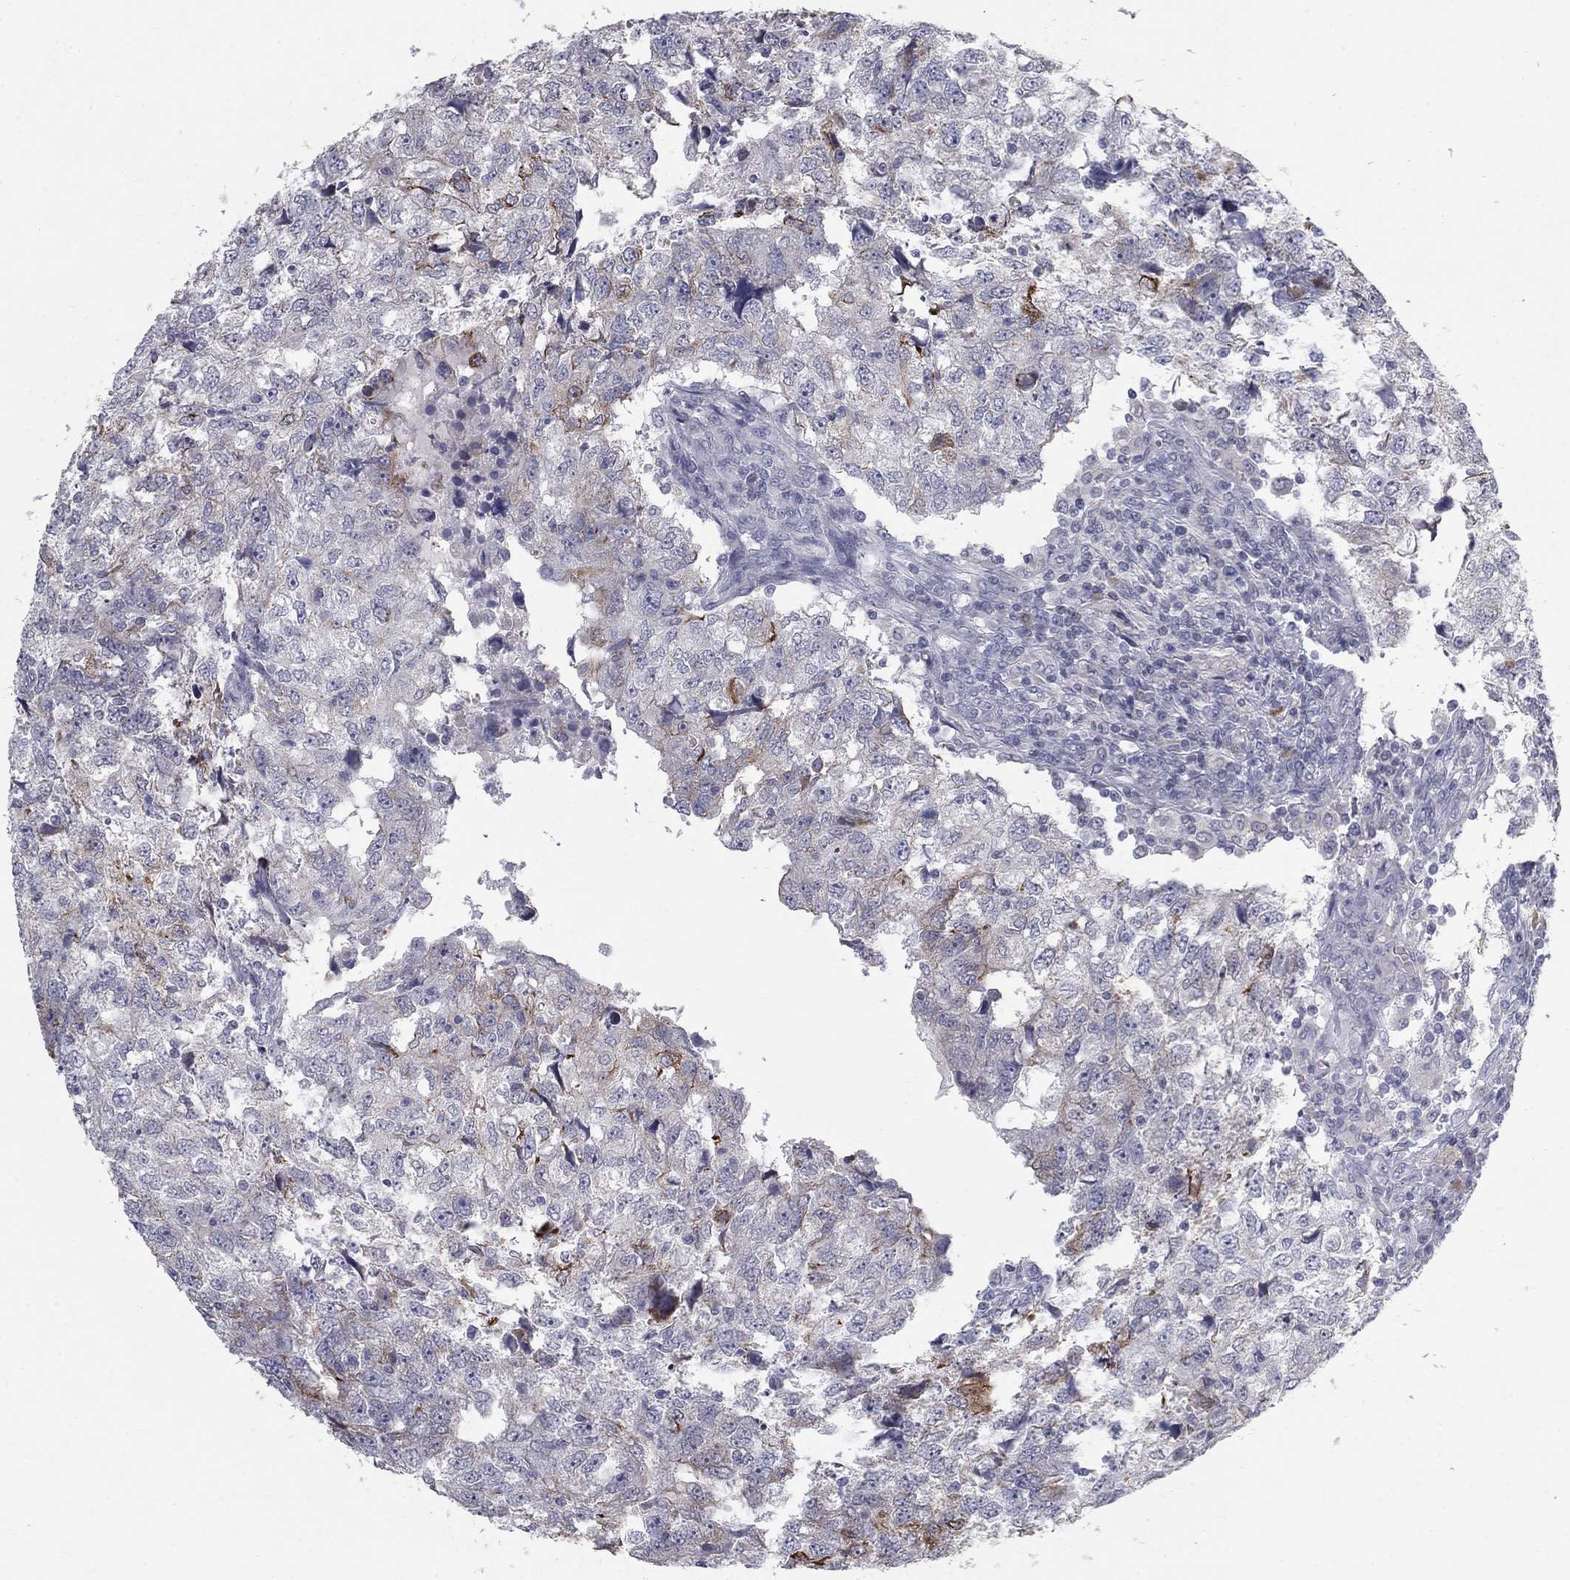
{"staining": {"intensity": "moderate", "quantity": "<25%", "location": "cytoplasmic/membranous"}, "tissue": "breast cancer", "cell_type": "Tumor cells", "image_type": "cancer", "snomed": [{"axis": "morphology", "description": "Duct carcinoma"}, {"axis": "topography", "description": "Breast"}], "caption": "High-magnification brightfield microscopy of breast intraductal carcinoma stained with DAB (brown) and counterstained with hematoxylin (blue). tumor cells exhibit moderate cytoplasmic/membranous staining is appreciated in about<25% of cells.", "gene": "NTRK2", "patient": {"sex": "female", "age": 30}}